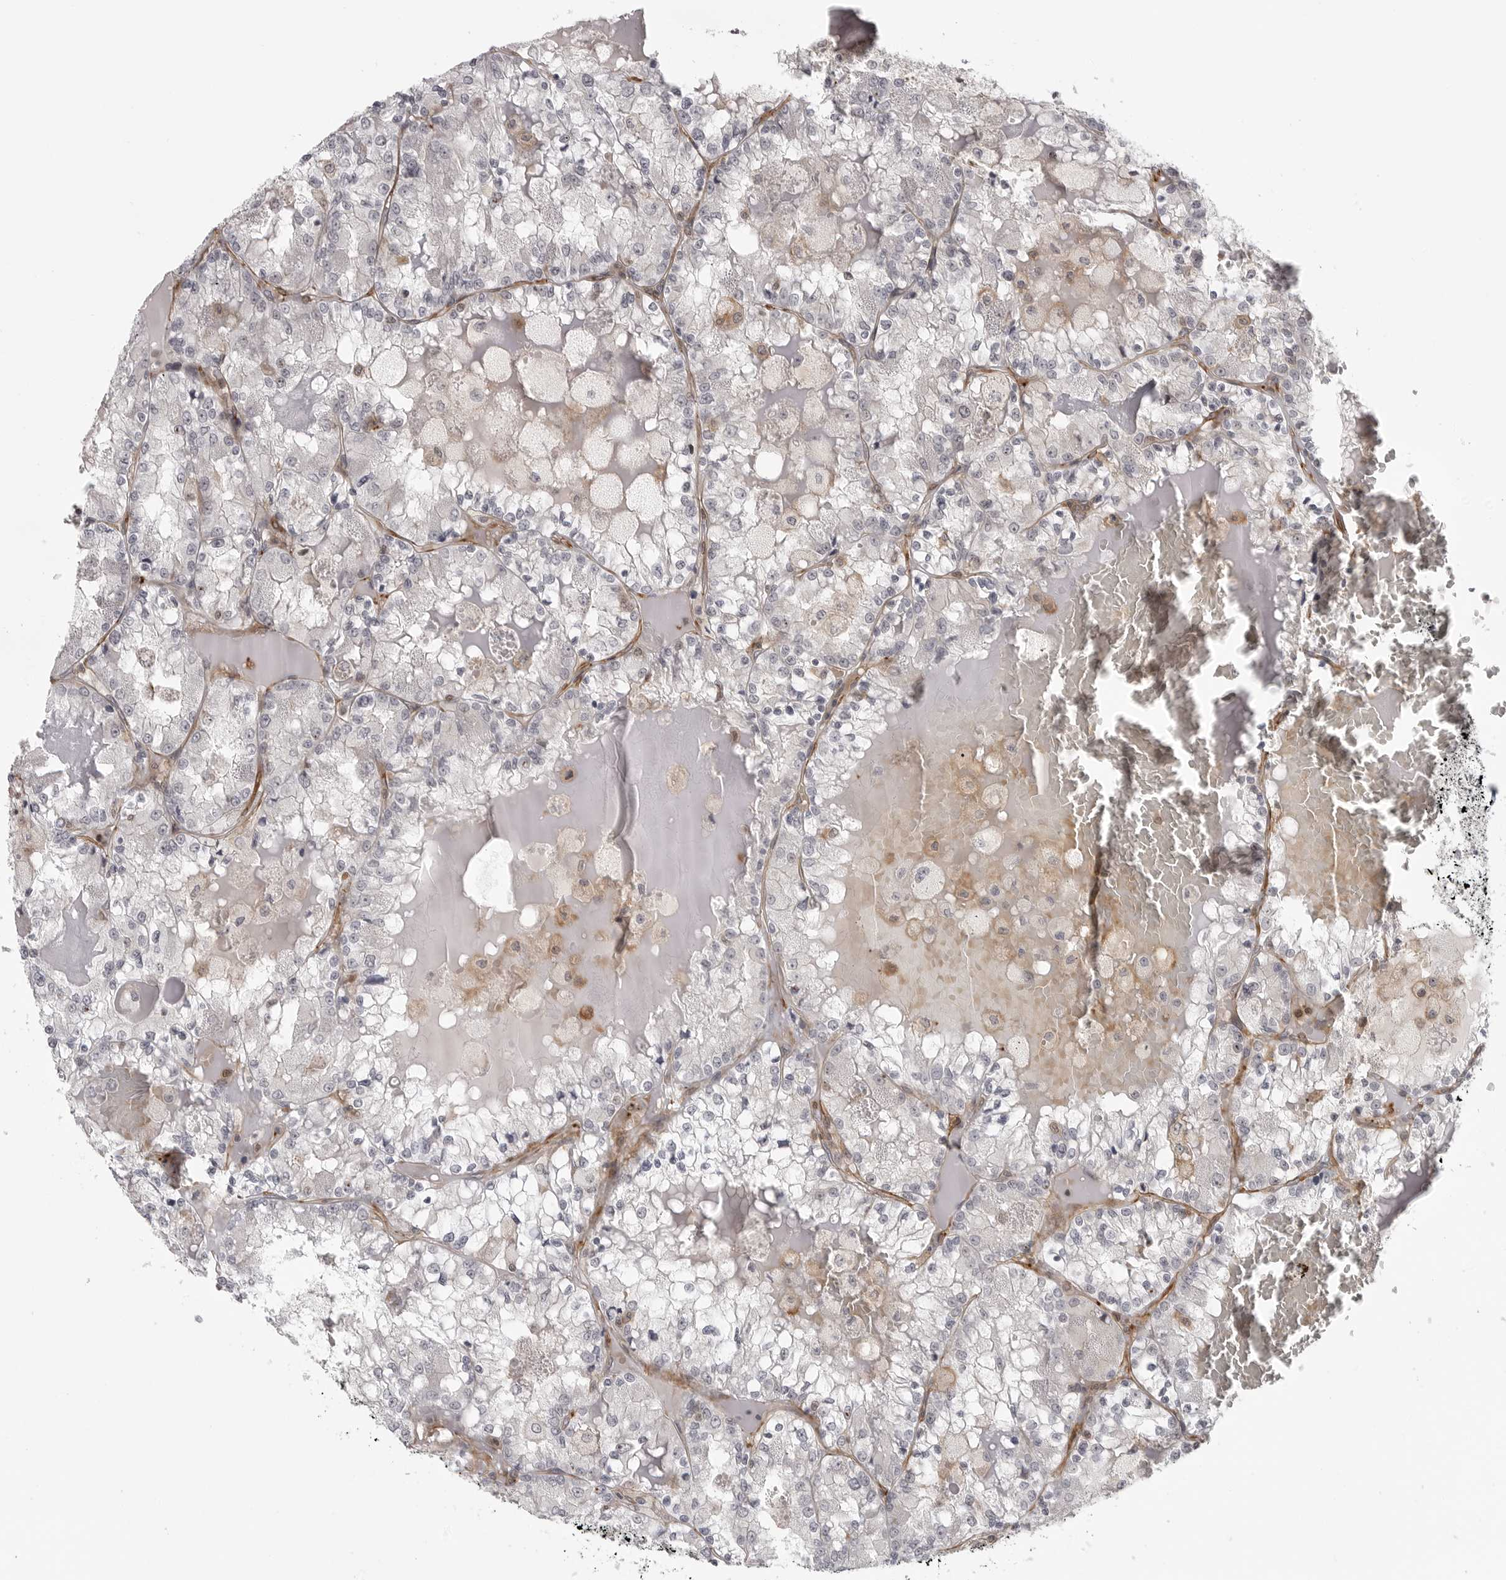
{"staining": {"intensity": "negative", "quantity": "none", "location": "none"}, "tissue": "renal cancer", "cell_type": "Tumor cells", "image_type": "cancer", "snomed": [{"axis": "morphology", "description": "Adenocarcinoma, NOS"}, {"axis": "topography", "description": "Kidney"}], "caption": "Immunohistochemistry (IHC) micrograph of renal cancer stained for a protein (brown), which shows no positivity in tumor cells.", "gene": "TUT4", "patient": {"sex": "female", "age": 56}}